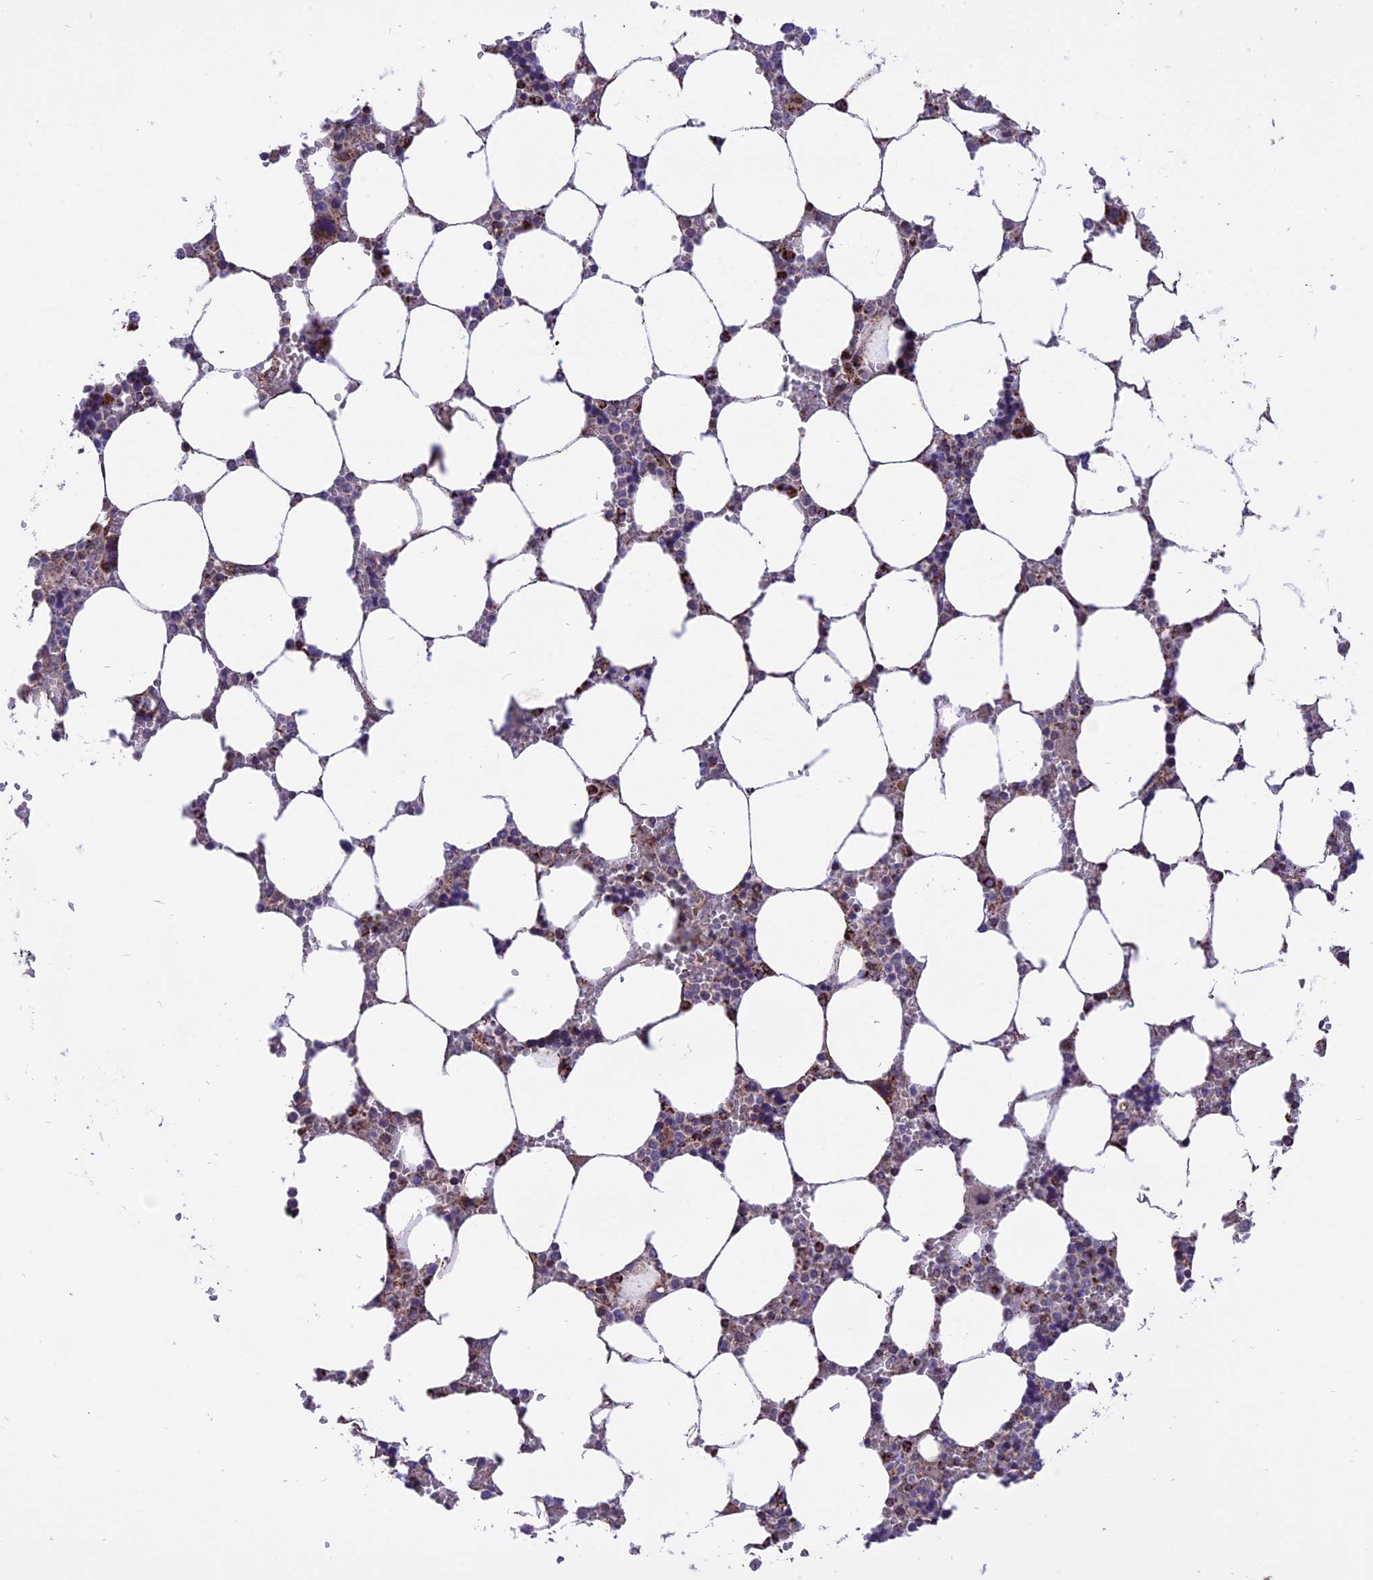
{"staining": {"intensity": "strong", "quantity": "<25%", "location": "cytoplasmic/membranous"}, "tissue": "bone marrow", "cell_type": "Hematopoietic cells", "image_type": "normal", "snomed": [{"axis": "morphology", "description": "Normal tissue, NOS"}, {"axis": "topography", "description": "Bone marrow"}], "caption": "The immunohistochemical stain shows strong cytoplasmic/membranous positivity in hematopoietic cells of benign bone marrow.", "gene": "TTC4", "patient": {"sex": "male", "age": 64}}